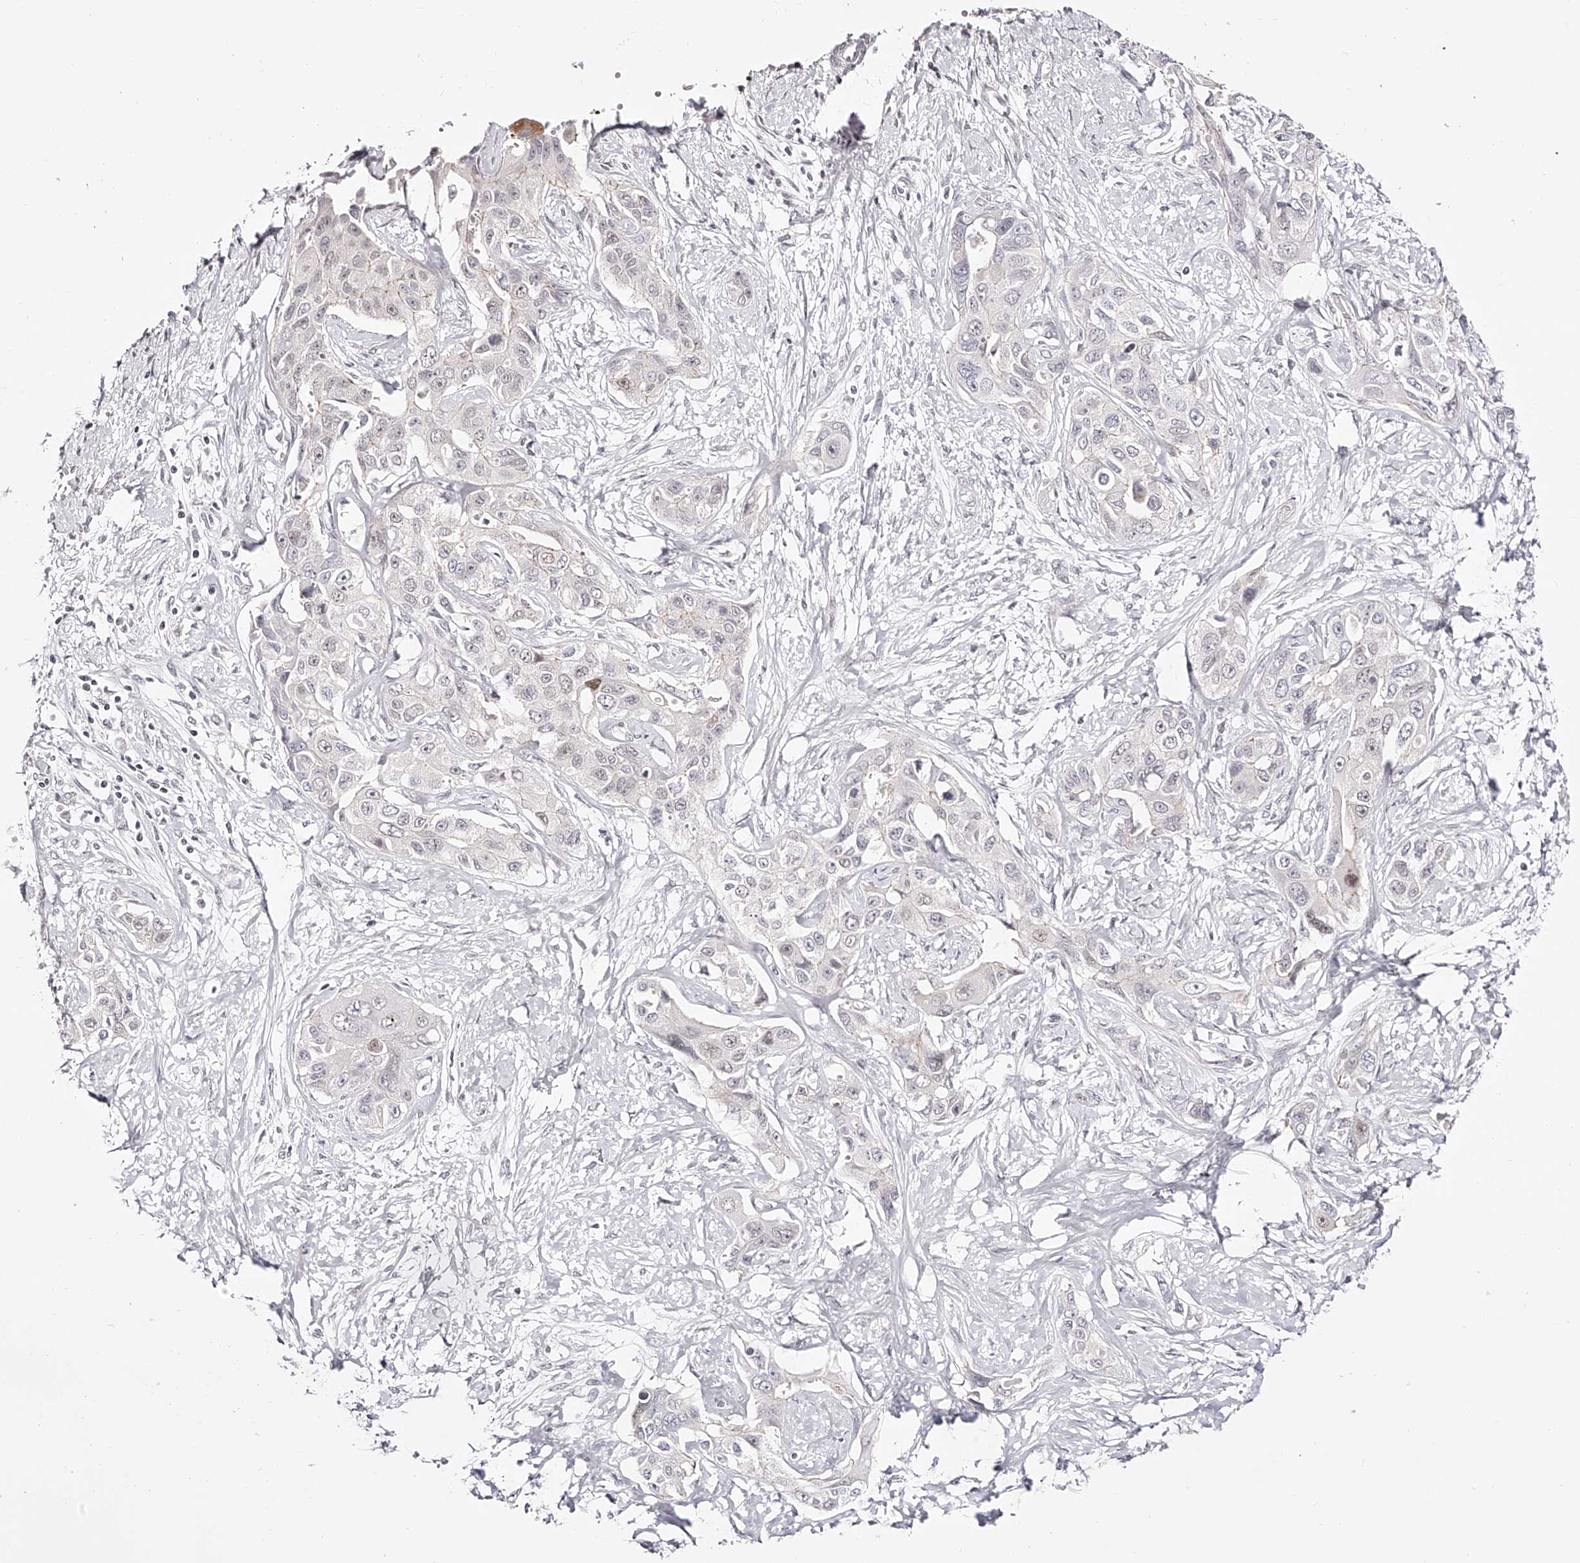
{"staining": {"intensity": "negative", "quantity": "none", "location": "none"}, "tissue": "liver cancer", "cell_type": "Tumor cells", "image_type": "cancer", "snomed": [{"axis": "morphology", "description": "Cholangiocarcinoma"}, {"axis": "topography", "description": "Liver"}], "caption": "This is an IHC photomicrograph of liver cholangiocarcinoma. There is no staining in tumor cells.", "gene": "USF3", "patient": {"sex": "male", "age": 59}}